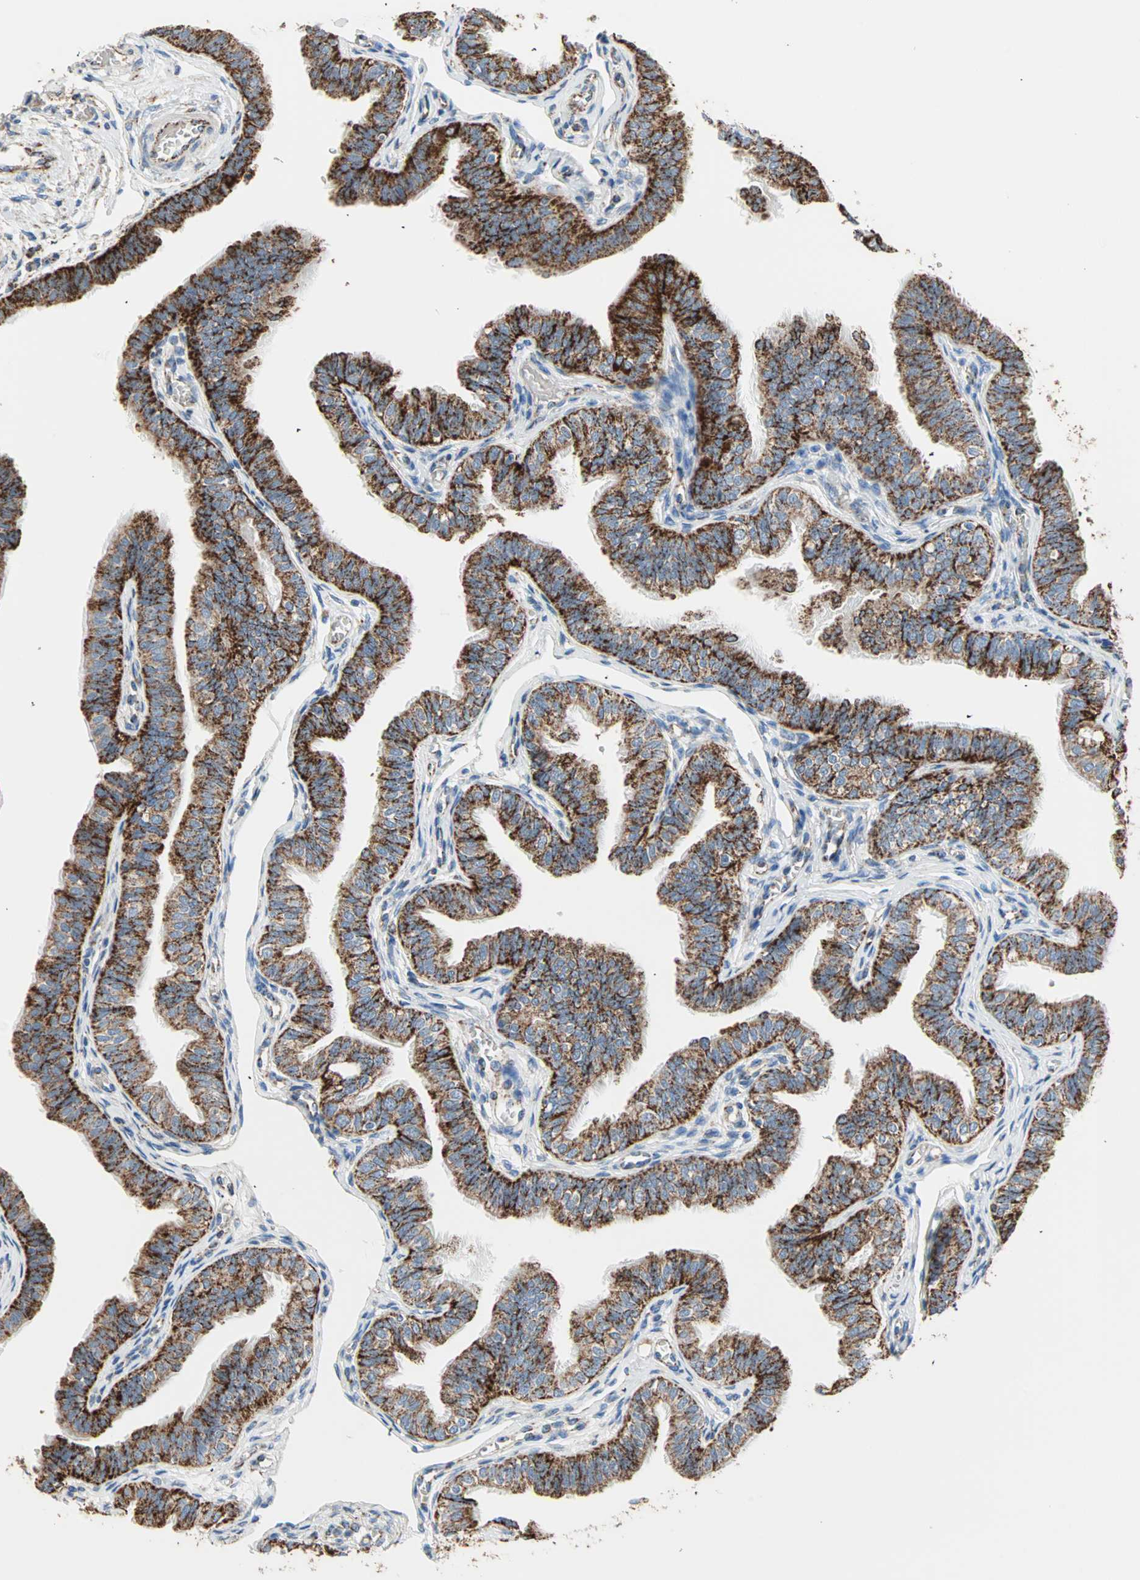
{"staining": {"intensity": "strong", "quantity": ">75%", "location": "cytoplasmic/membranous"}, "tissue": "fallopian tube", "cell_type": "Glandular cells", "image_type": "normal", "snomed": [{"axis": "morphology", "description": "Normal tissue, NOS"}, {"axis": "morphology", "description": "Dermoid, NOS"}, {"axis": "topography", "description": "Fallopian tube"}], "caption": "Immunohistochemical staining of benign fallopian tube reveals >75% levels of strong cytoplasmic/membranous protein positivity in approximately >75% of glandular cells.", "gene": "TST", "patient": {"sex": "female", "age": 33}}